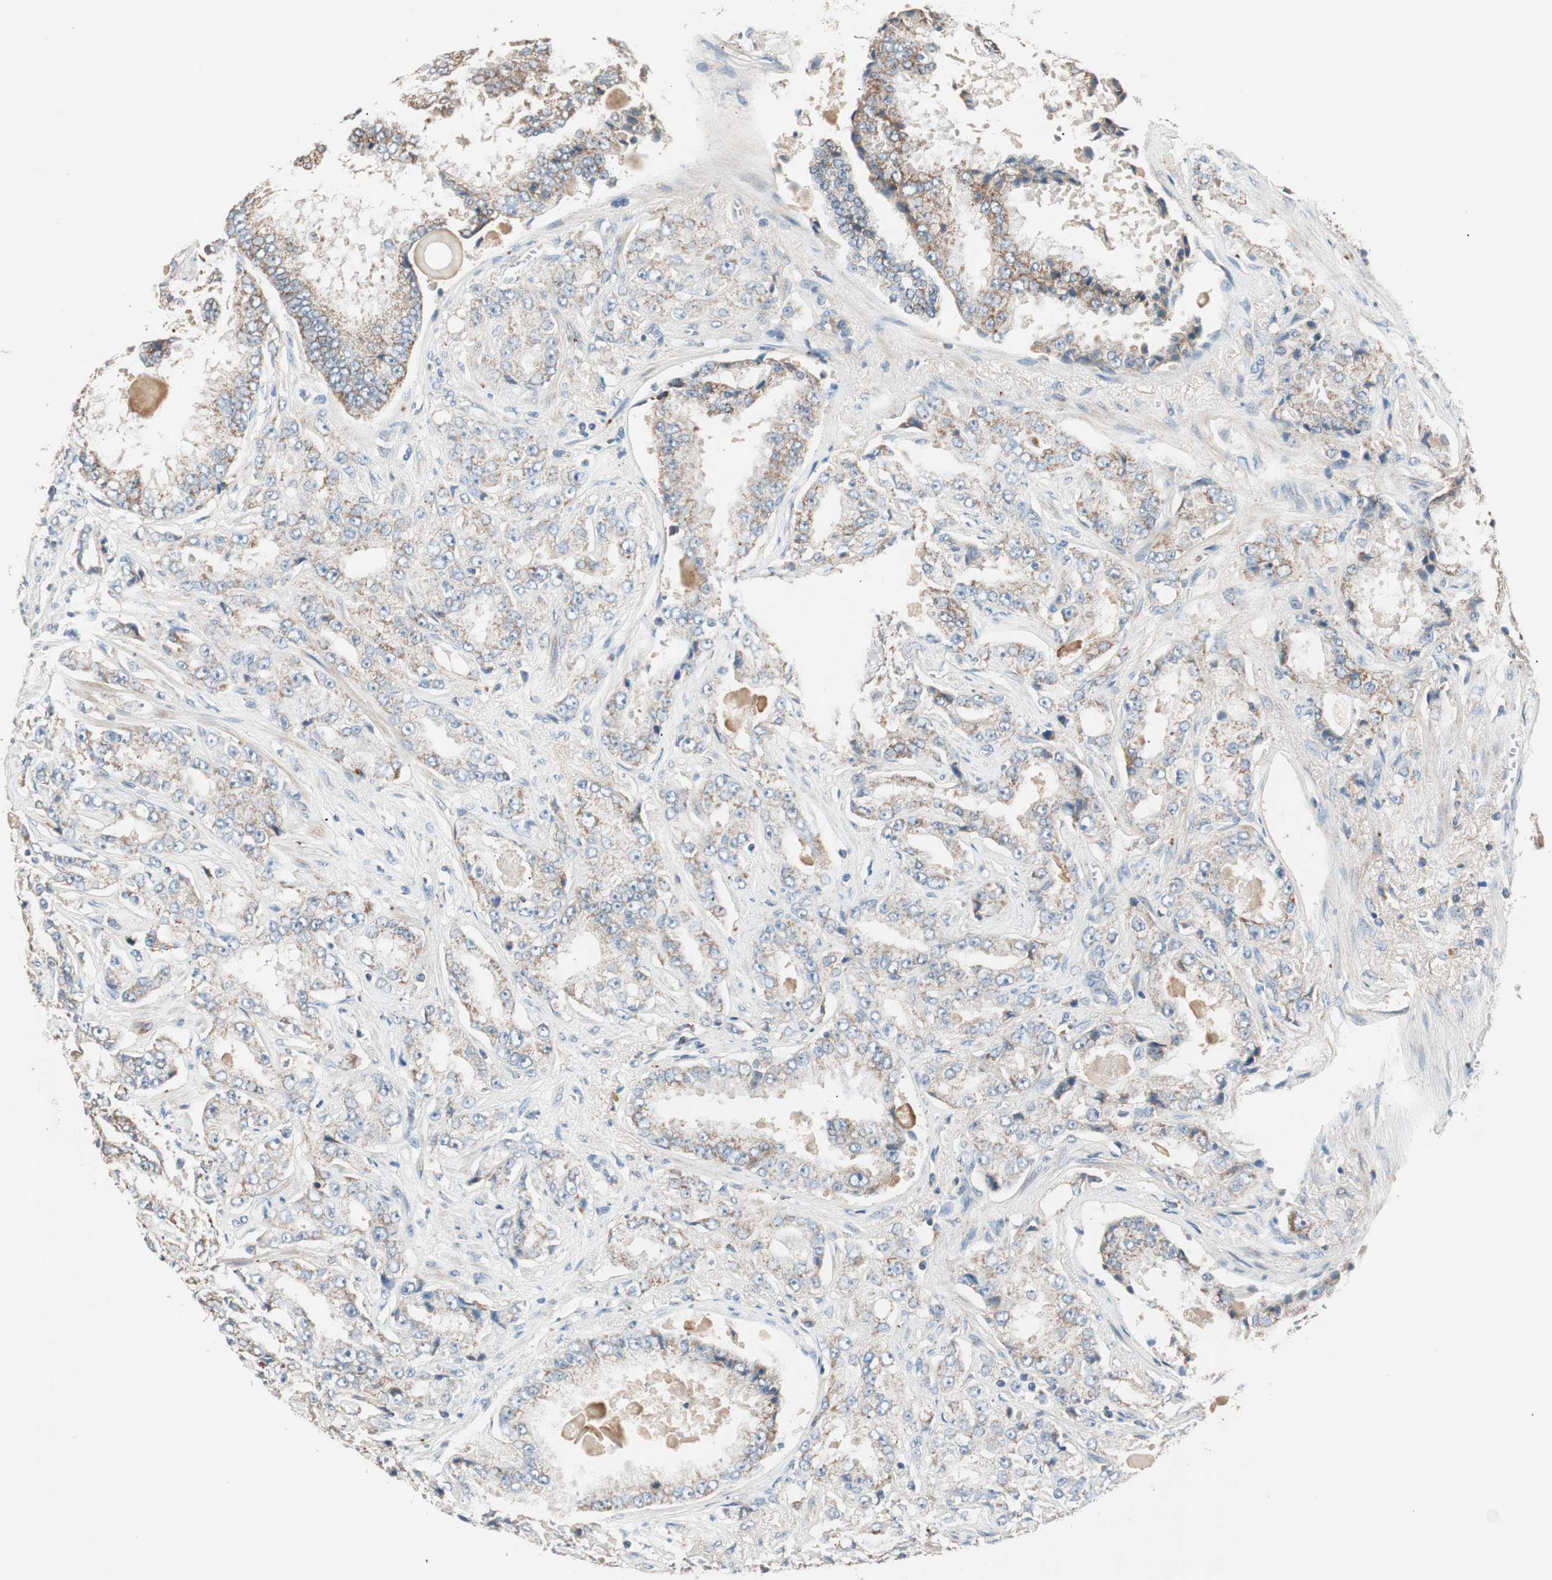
{"staining": {"intensity": "weak", "quantity": "25%-75%", "location": "cytoplasmic/membranous"}, "tissue": "prostate cancer", "cell_type": "Tumor cells", "image_type": "cancer", "snomed": [{"axis": "morphology", "description": "Adenocarcinoma, High grade"}, {"axis": "topography", "description": "Prostate"}], "caption": "A photomicrograph of prostate cancer (high-grade adenocarcinoma) stained for a protein shows weak cytoplasmic/membranous brown staining in tumor cells.", "gene": "HPN", "patient": {"sex": "male", "age": 73}}